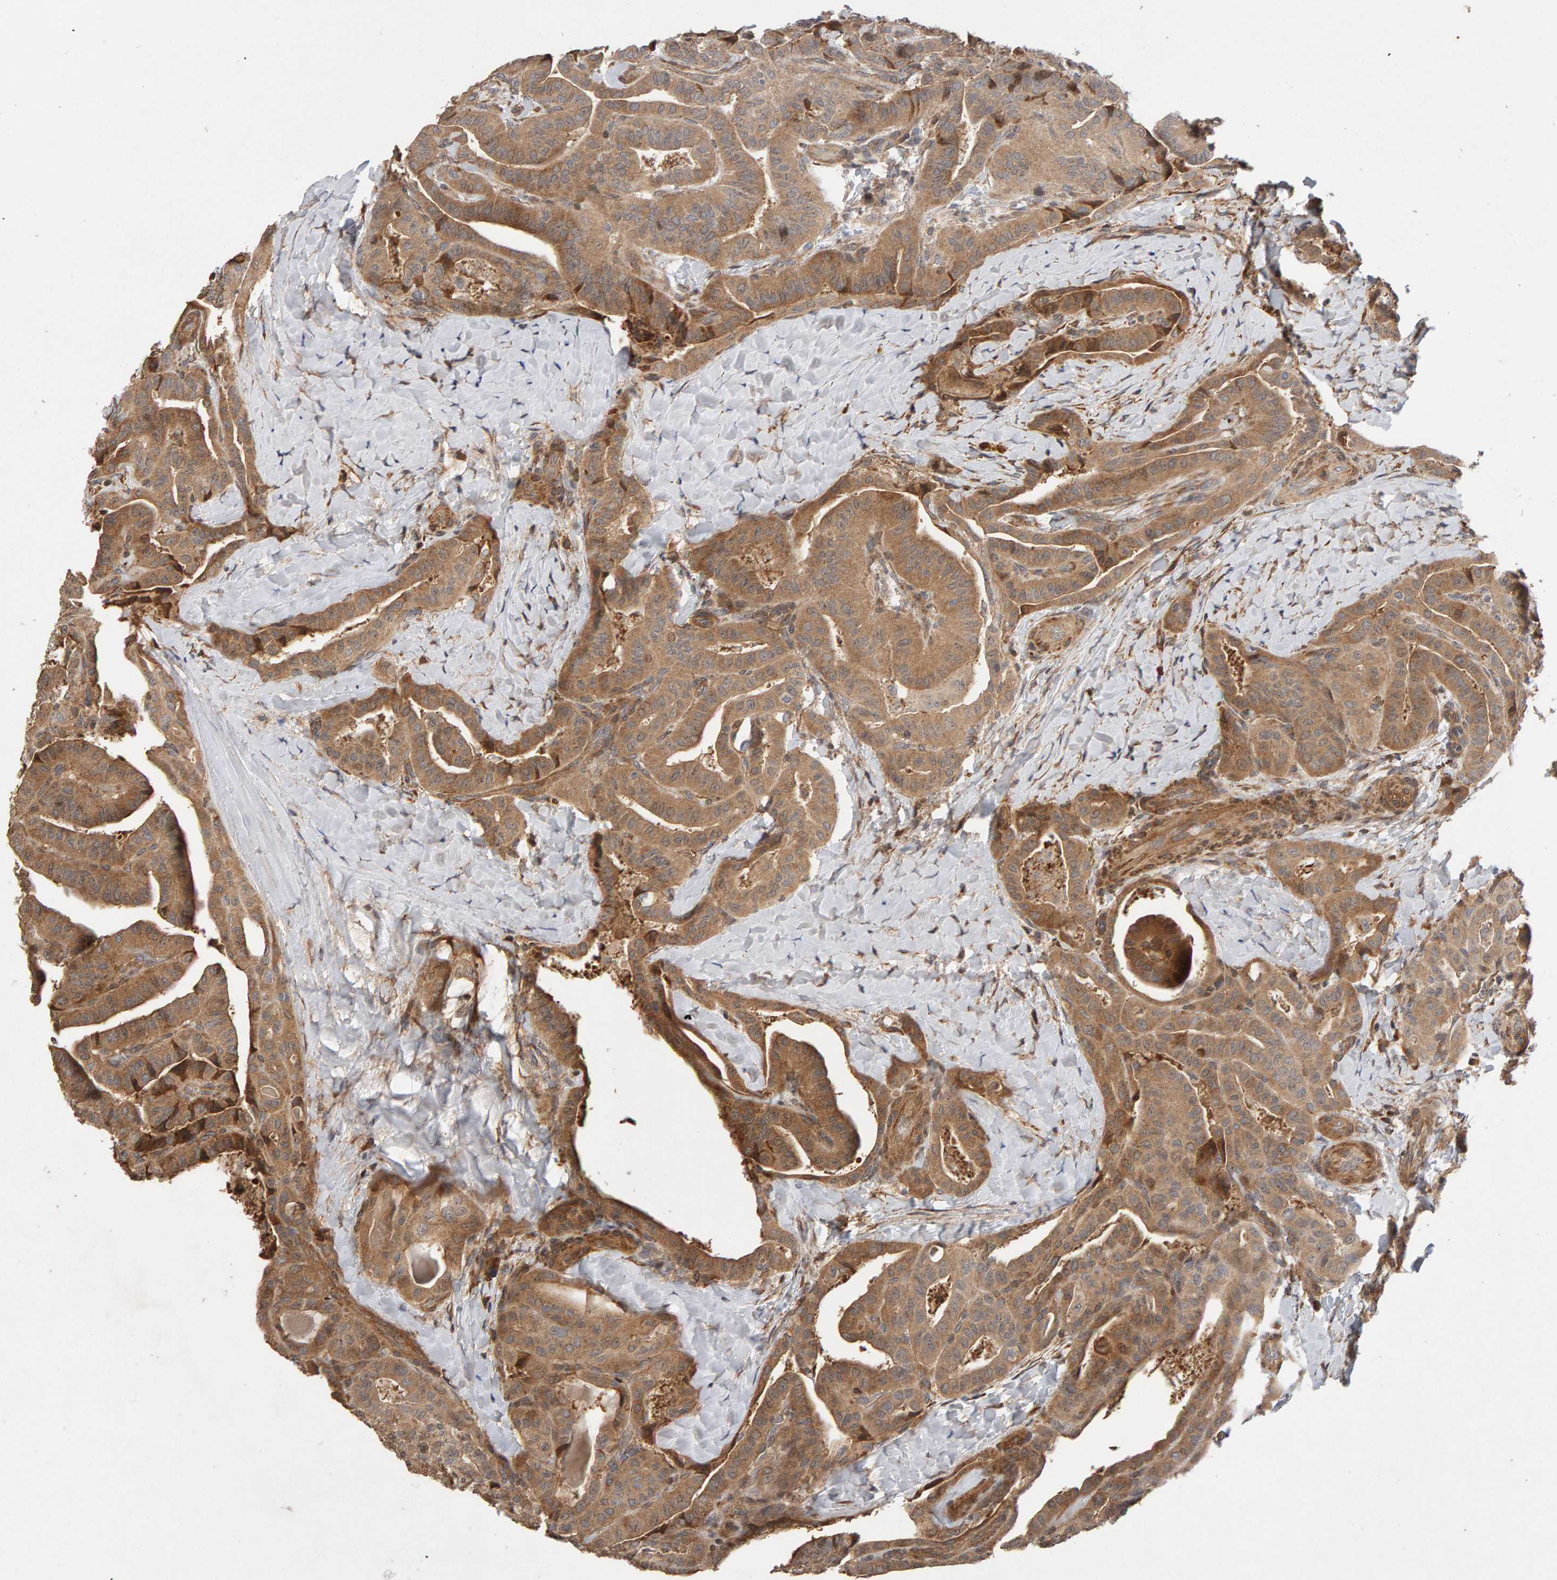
{"staining": {"intensity": "strong", "quantity": ">75%", "location": "cytoplasmic/membranous"}, "tissue": "thyroid cancer", "cell_type": "Tumor cells", "image_type": "cancer", "snomed": [{"axis": "morphology", "description": "Papillary adenocarcinoma, NOS"}, {"axis": "topography", "description": "Thyroid gland"}], "caption": "This micrograph shows thyroid papillary adenocarcinoma stained with immunohistochemistry to label a protein in brown. The cytoplasmic/membranous of tumor cells show strong positivity for the protein. Nuclei are counter-stained blue.", "gene": "LZTS1", "patient": {"sex": "male", "age": 77}}